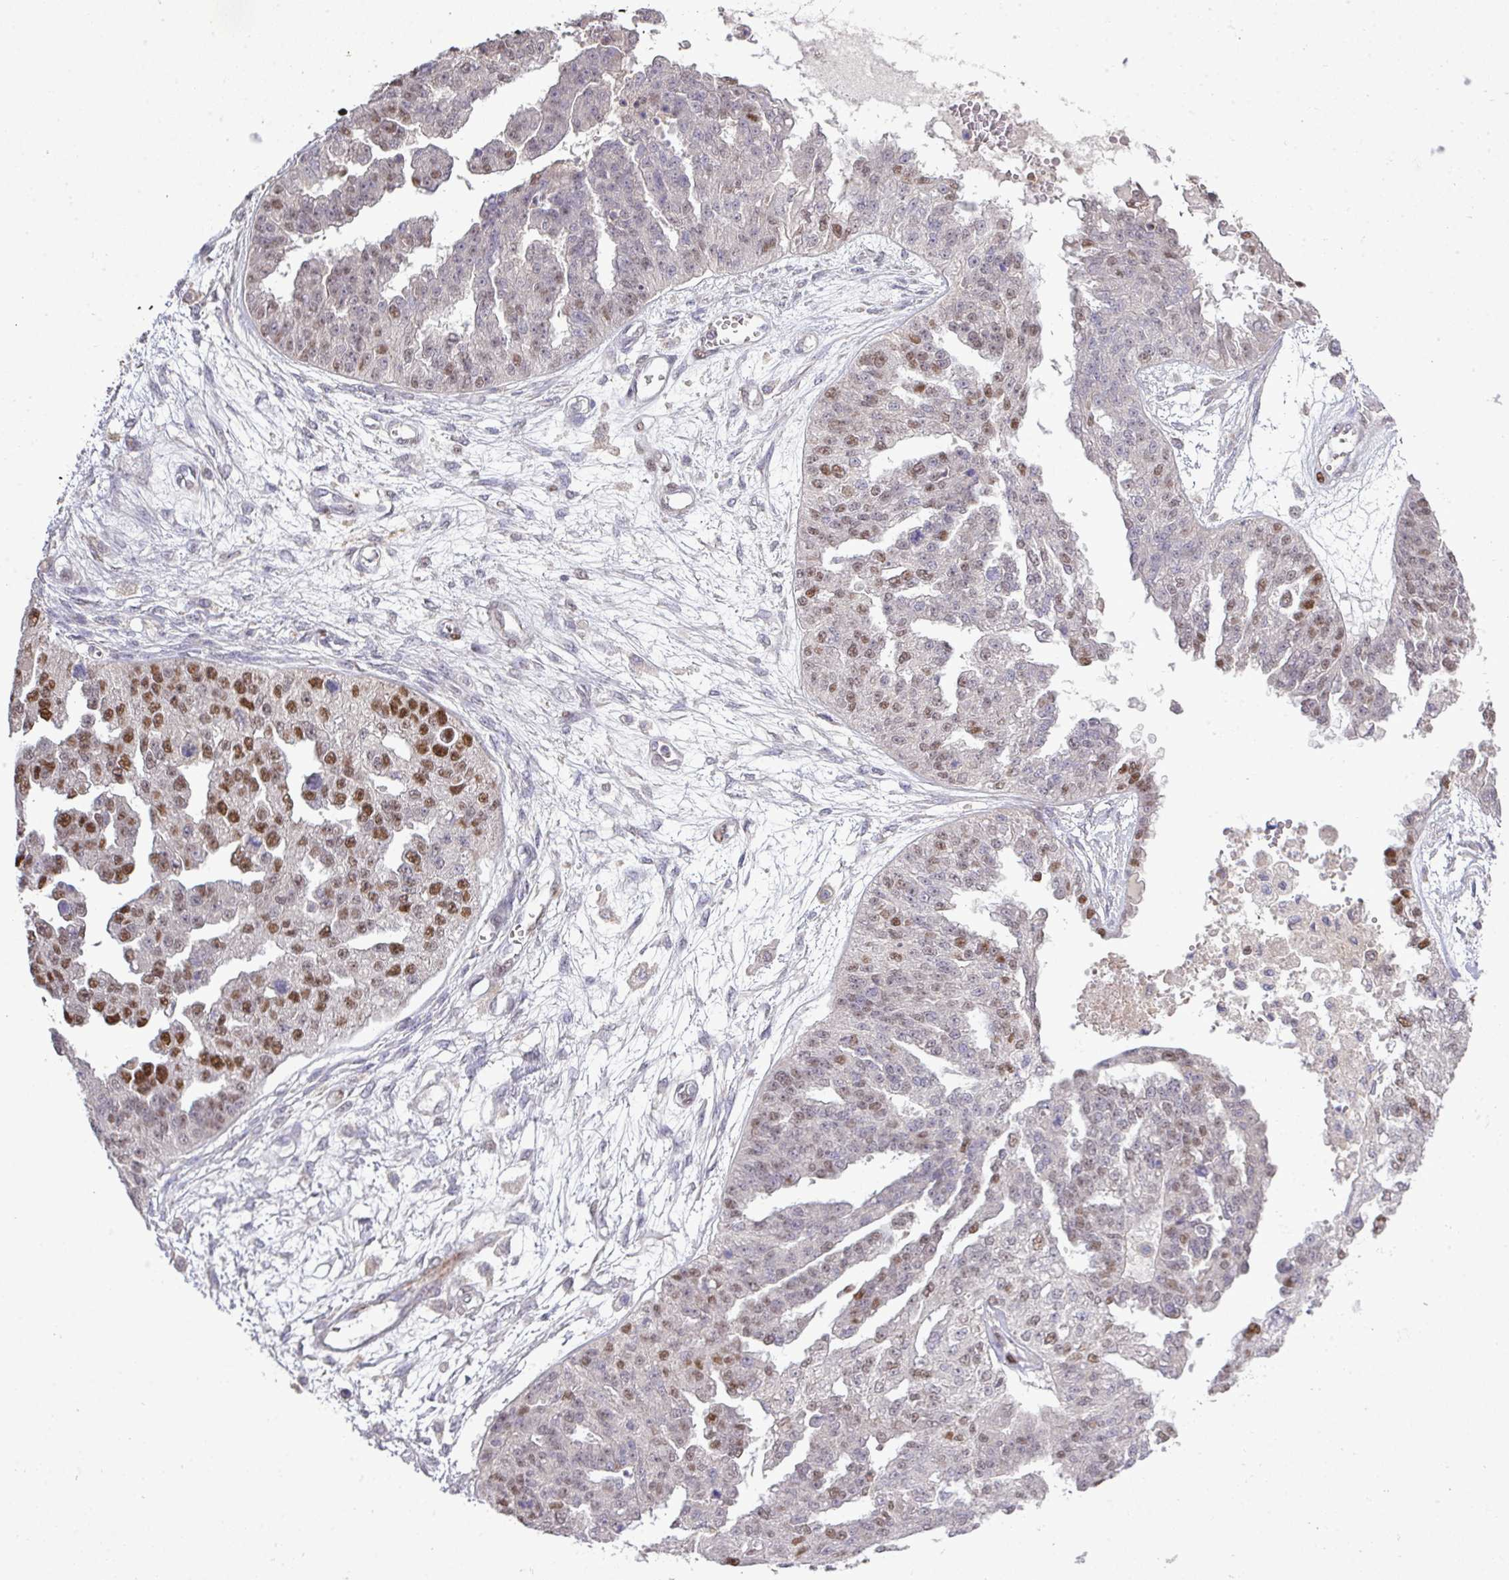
{"staining": {"intensity": "moderate", "quantity": "25%-75%", "location": "nuclear"}, "tissue": "ovarian cancer", "cell_type": "Tumor cells", "image_type": "cancer", "snomed": [{"axis": "morphology", "description": "Cystadenocarcinoma, serous, NOS"}, {"axis": "topography", "description": "Ovary"}], "caption": "This image displays immunohistochemistry staining of human ovarian cancer (serous cystadenocarcinoma), with medium moderate nuclear staining in about 25%-75% of tumor cells.", "gene": "TPRA1", "patient": {"sex": "female", "age": 58}}